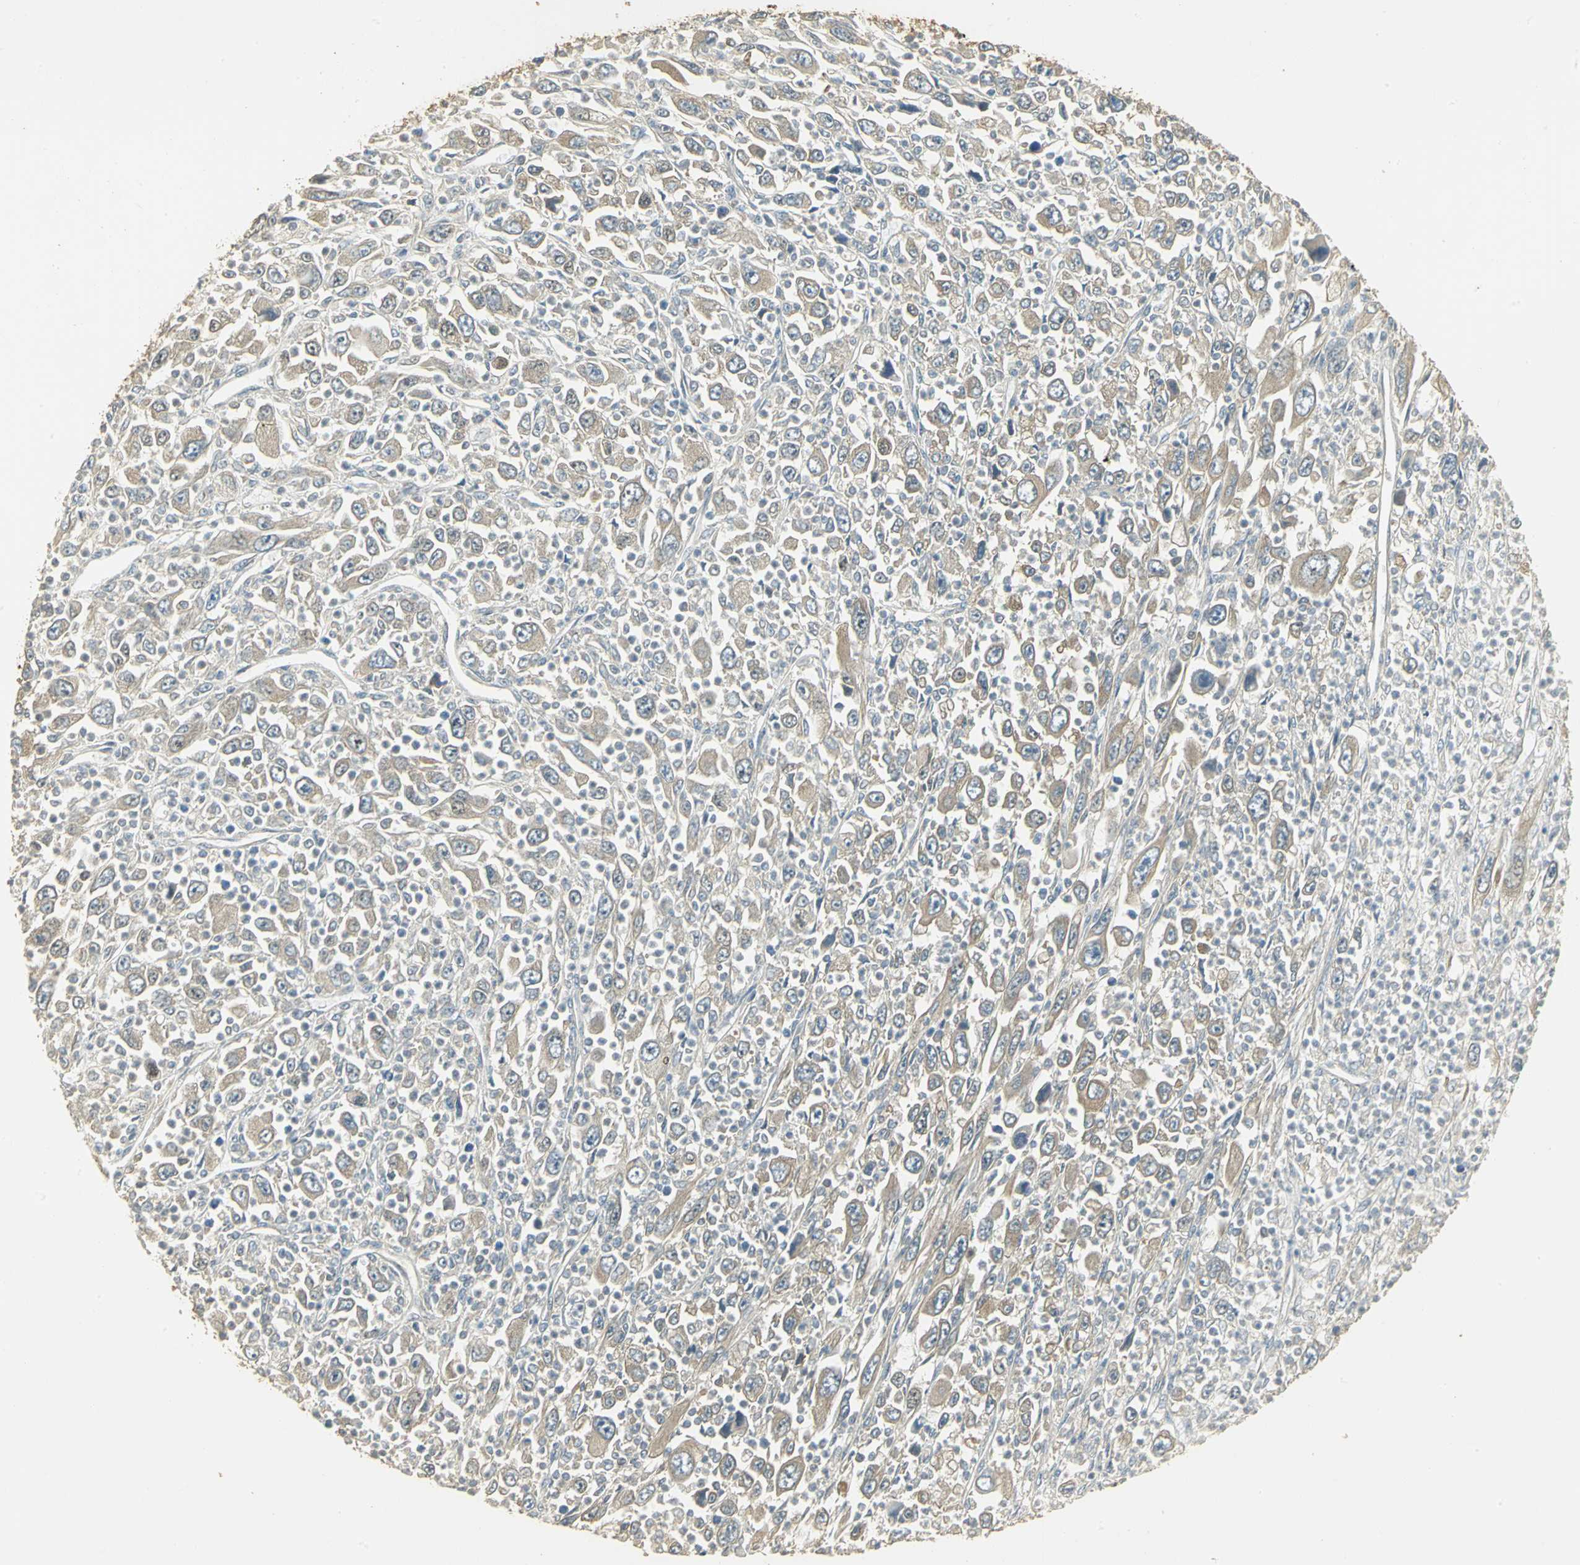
{"staining": {"intensity": "moderate", "quantity": ">75%", "location": "cytoplasmic/membranous"}, "tissue": "melanoma", "cell_type": "Tumor cells", "image_type": "cancer", "snomed": [{"axis": "morphology", "description": "Malignant melanoma, Metastatic site"}, {"axis": "topography", "description": "Skin"}], "caption": "IHC staining of malignant melanoma (metastatic site), which exhibits medium levels of moderate cytoplasmic/membranous expression in approximately >75% of tumor cells indicating moderate cytoplasmic/membranous protein staining. The staining was performed using DAB (3,3'-diaminobenzidine) (brown) for protein detection and nuclei were counterstained in hematoxylin (blue).", "gene": "RARS1", "patient": {"sex": "female", "age": 56}}